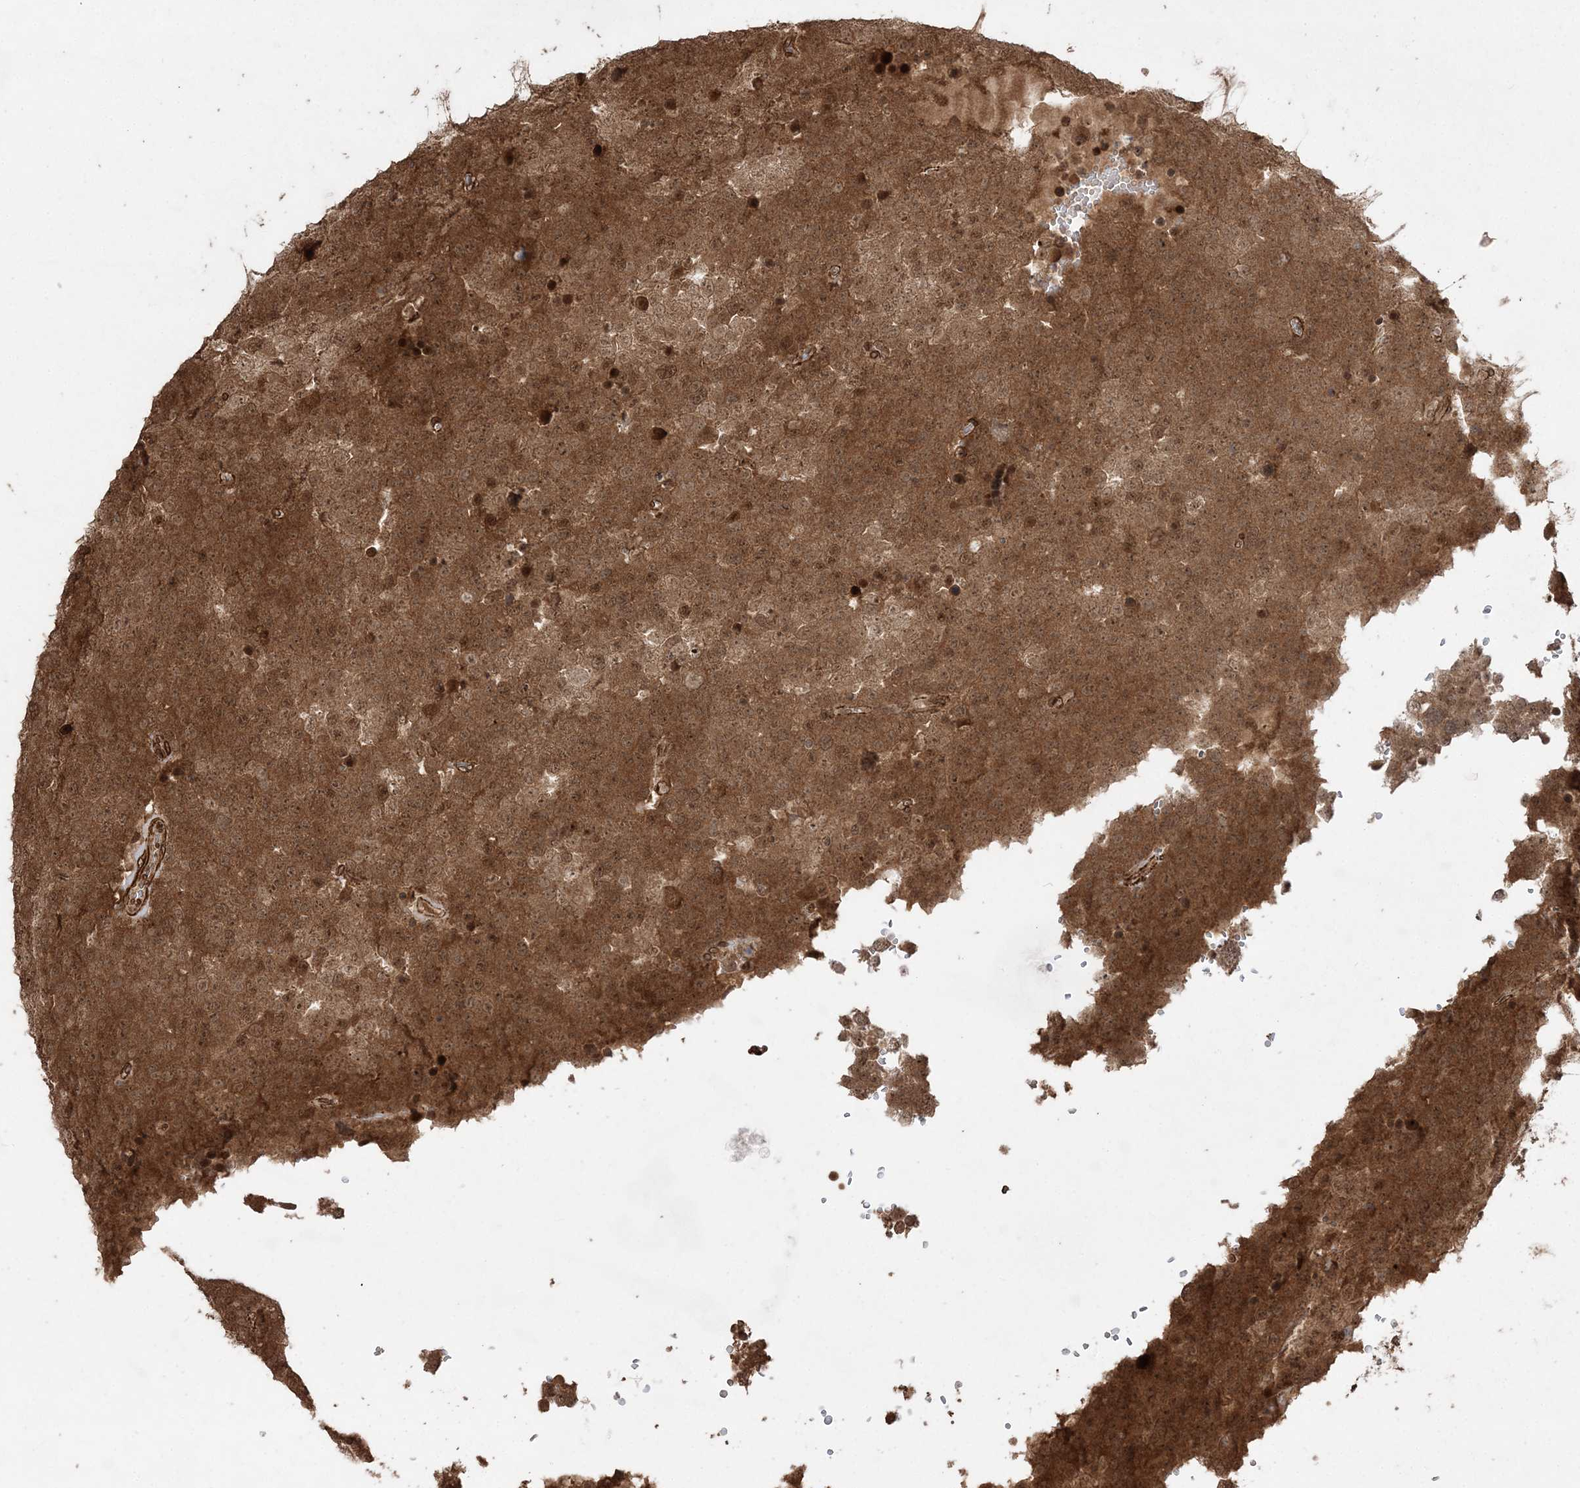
{"staining": {"intensity": "moderate", "quantity": ">75%", "location": "cytoplasmic/membranous,nuclear"}, "tissue": "testis cancer", "cell_type": "Tumor cells", "image_type": "cancer", "snomed": [{"axis": "morphology", "description": "Seminoma, NOS"}, {"axis": "topography", "description": "Testis"}], "caption": "An immunohistochemistry photomicrograph of neoplastic tissue is shown. Protein staining in brown shows moderate cytoplasmic/membranous and nuclear positivity in testis seminoma within tumor cells. (IHC, brightfield microscopy, high magnification).", "gene": "ETAA1", "patient": {"sex": "male", "age": 71}}